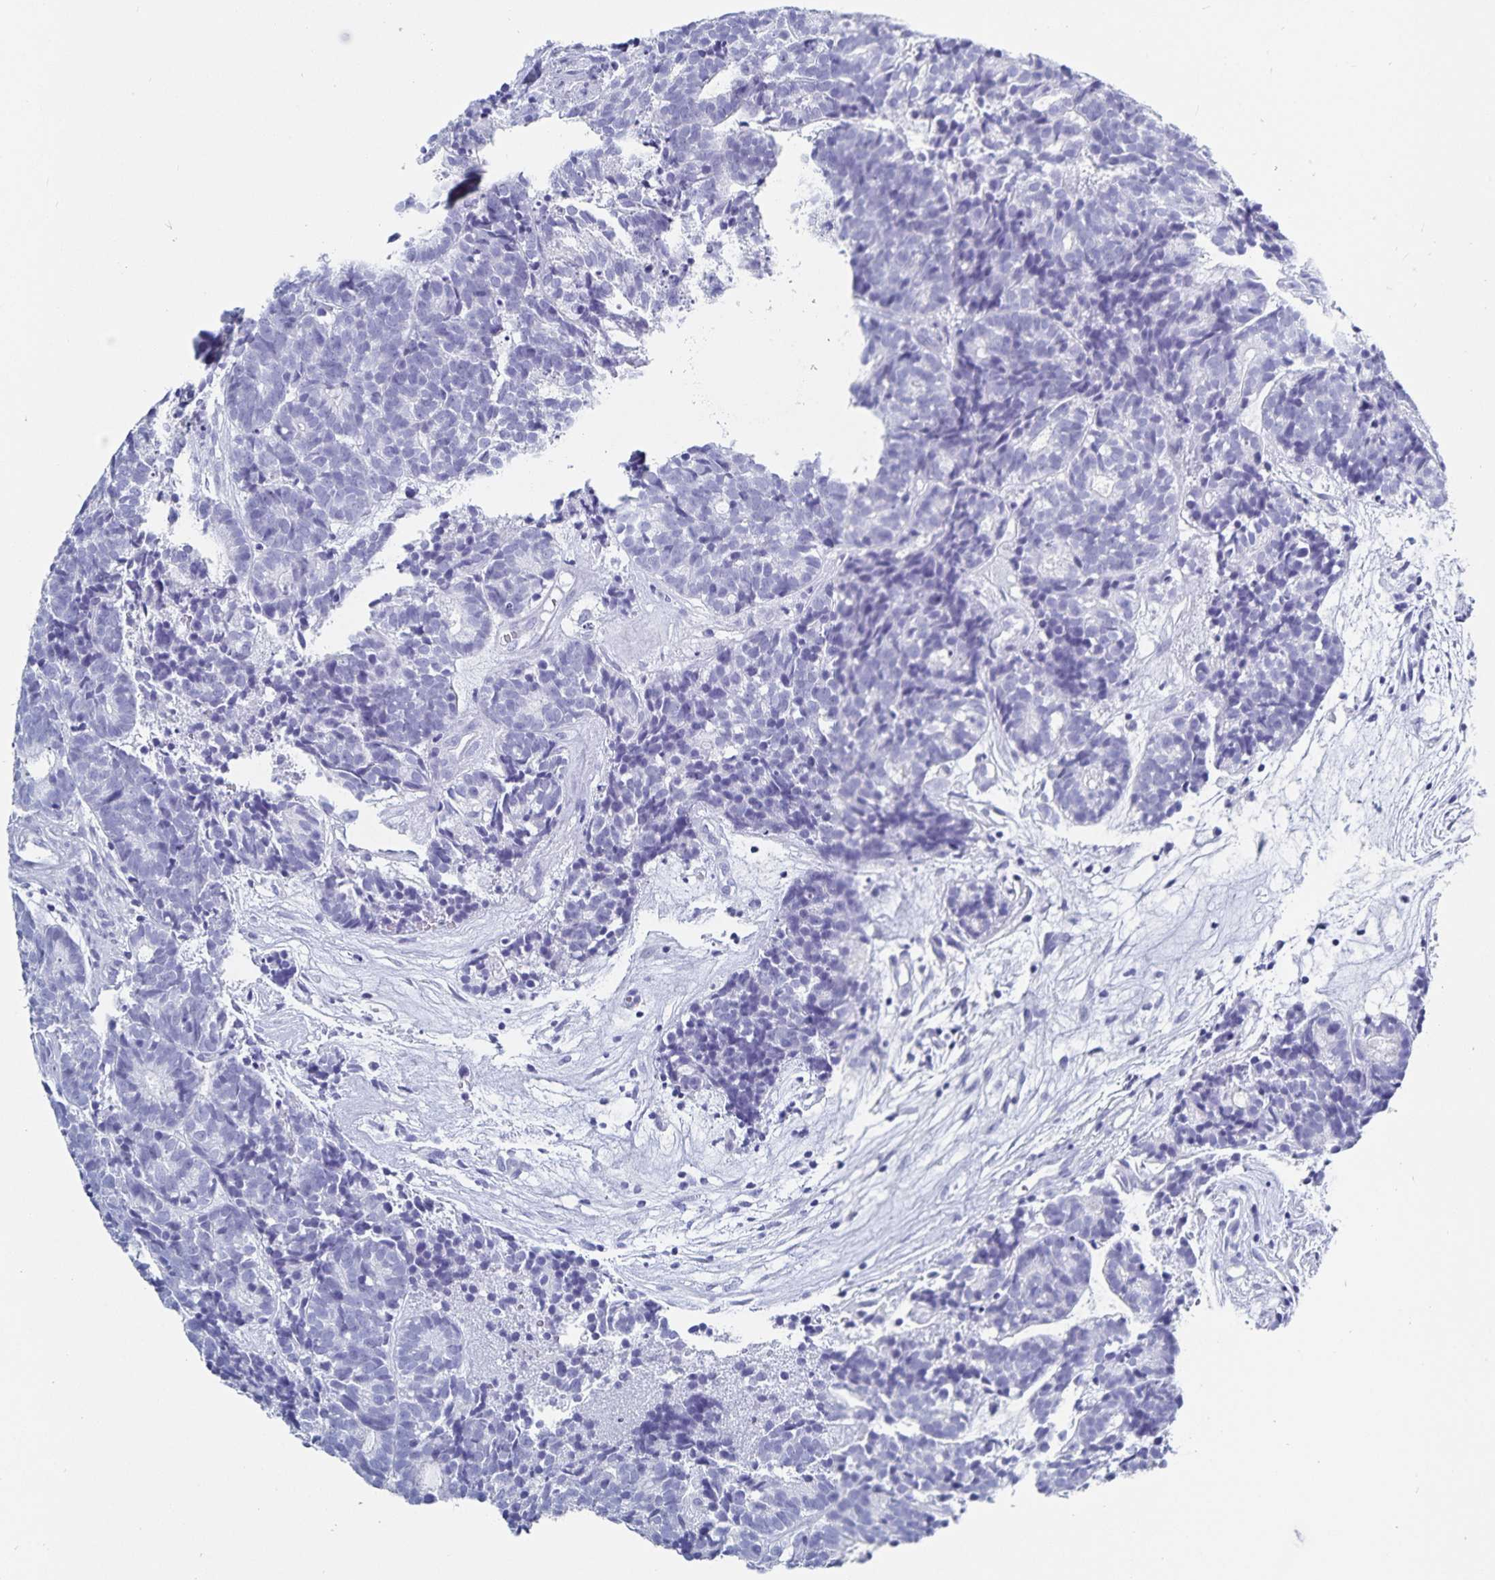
{"staining": {"intensity": "negative", "quantity": "none", "location": "none"}, "tissue": "head and neck cancer", "cell_type": "Tumor cells", "image_type": "cancer", "snomed": [{"axis": "morphology", "description": "Adenocarcinoma, NOS"}, {"axis": "topography", "description": "Head-Neck"}], "caption": "The IHC image has no significant staining in tumor cells of head and neck cancer tissue.", "gene": "C19orf73", "patient": {"sex": "female", "age": 81}}